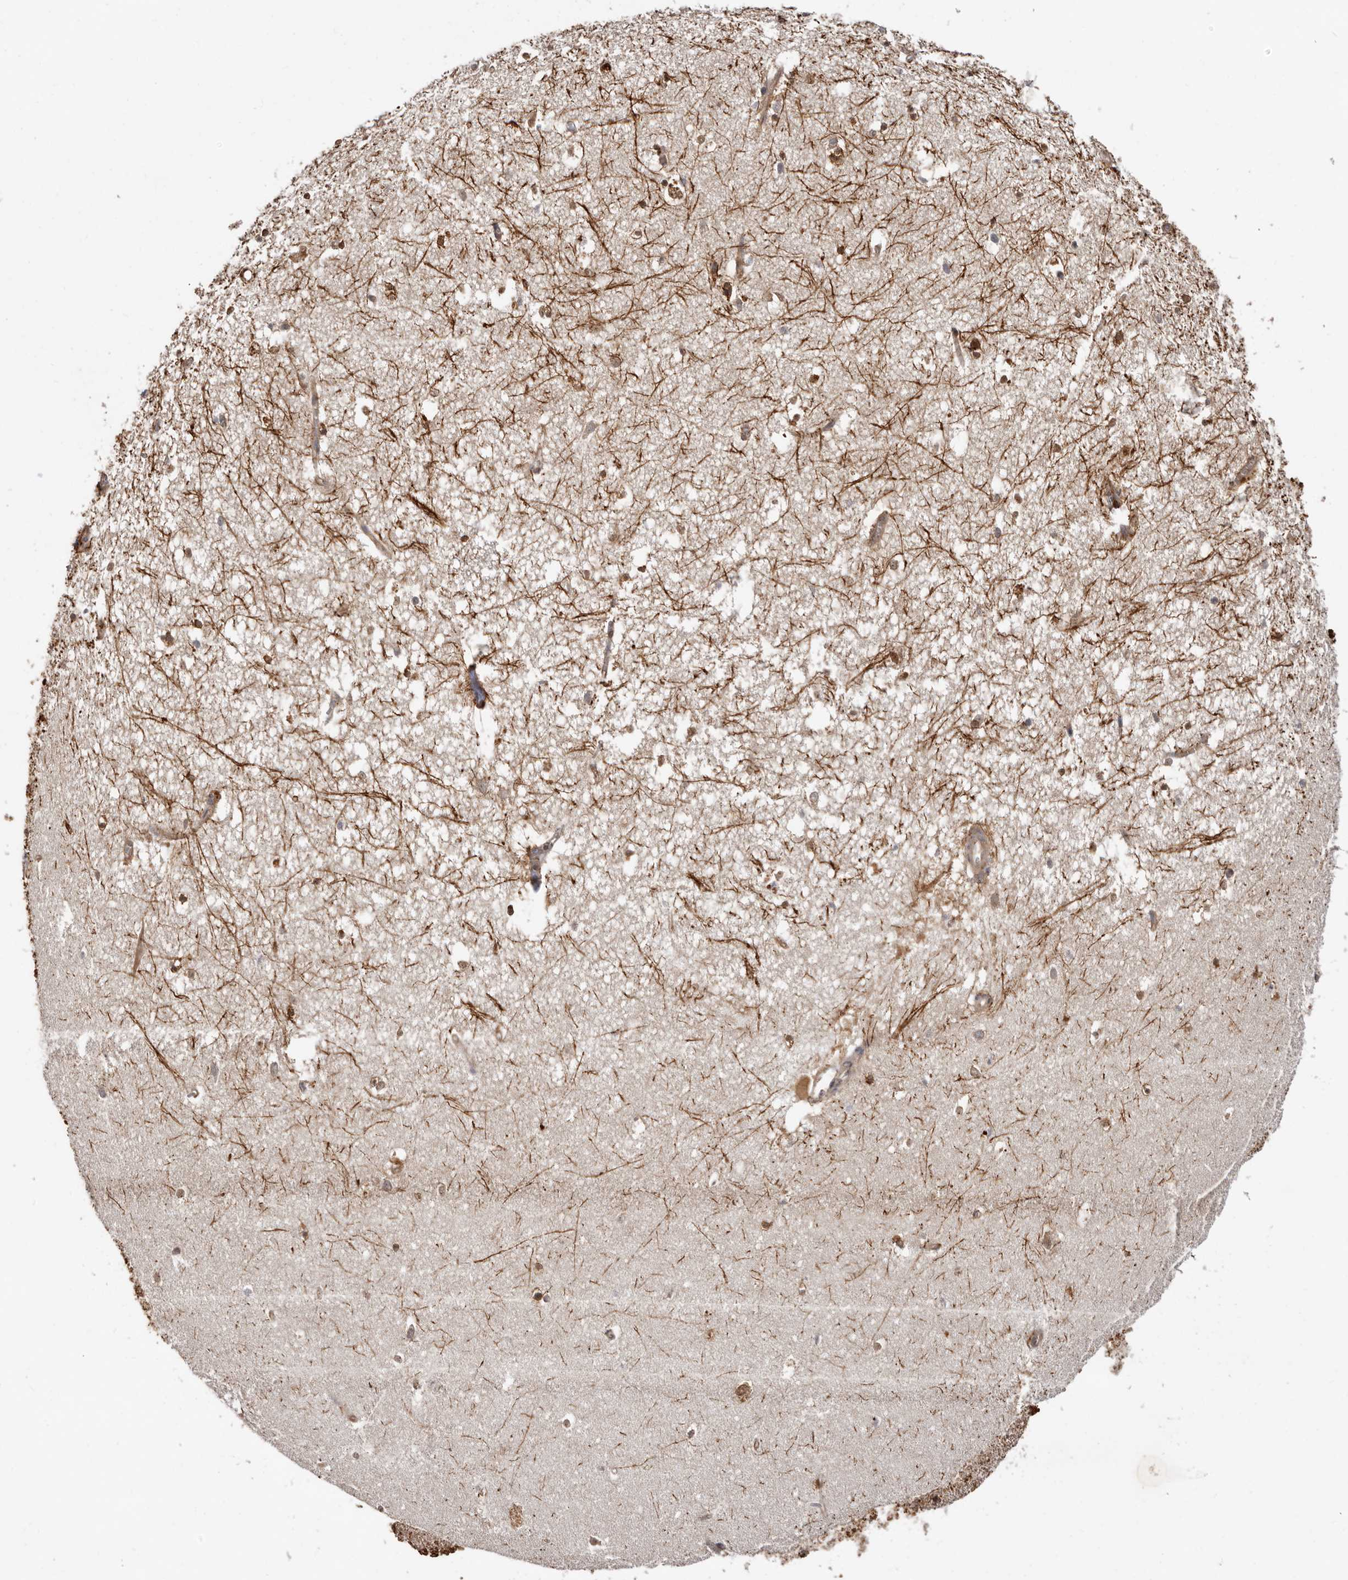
{"staining": {"intensity": "moderate", "quantity": ">75%", "location": "cytoplasmic/membranous"}, "tissue": "hippocampus", "cell_type": "Glial cells", "image_type": "normal", "snomed": [{"axis": "morphology", "description": "Normal tissue, NOS"}, {"axis": "topography", "description": "Hippocampus"}], "caption": "Normal hippocampus demonstrates moderate cytoplasmic/membranous staining in about >75% of glial cells.", "gene": "SBDS", "patient": {"sex": "female", "age": 64}}